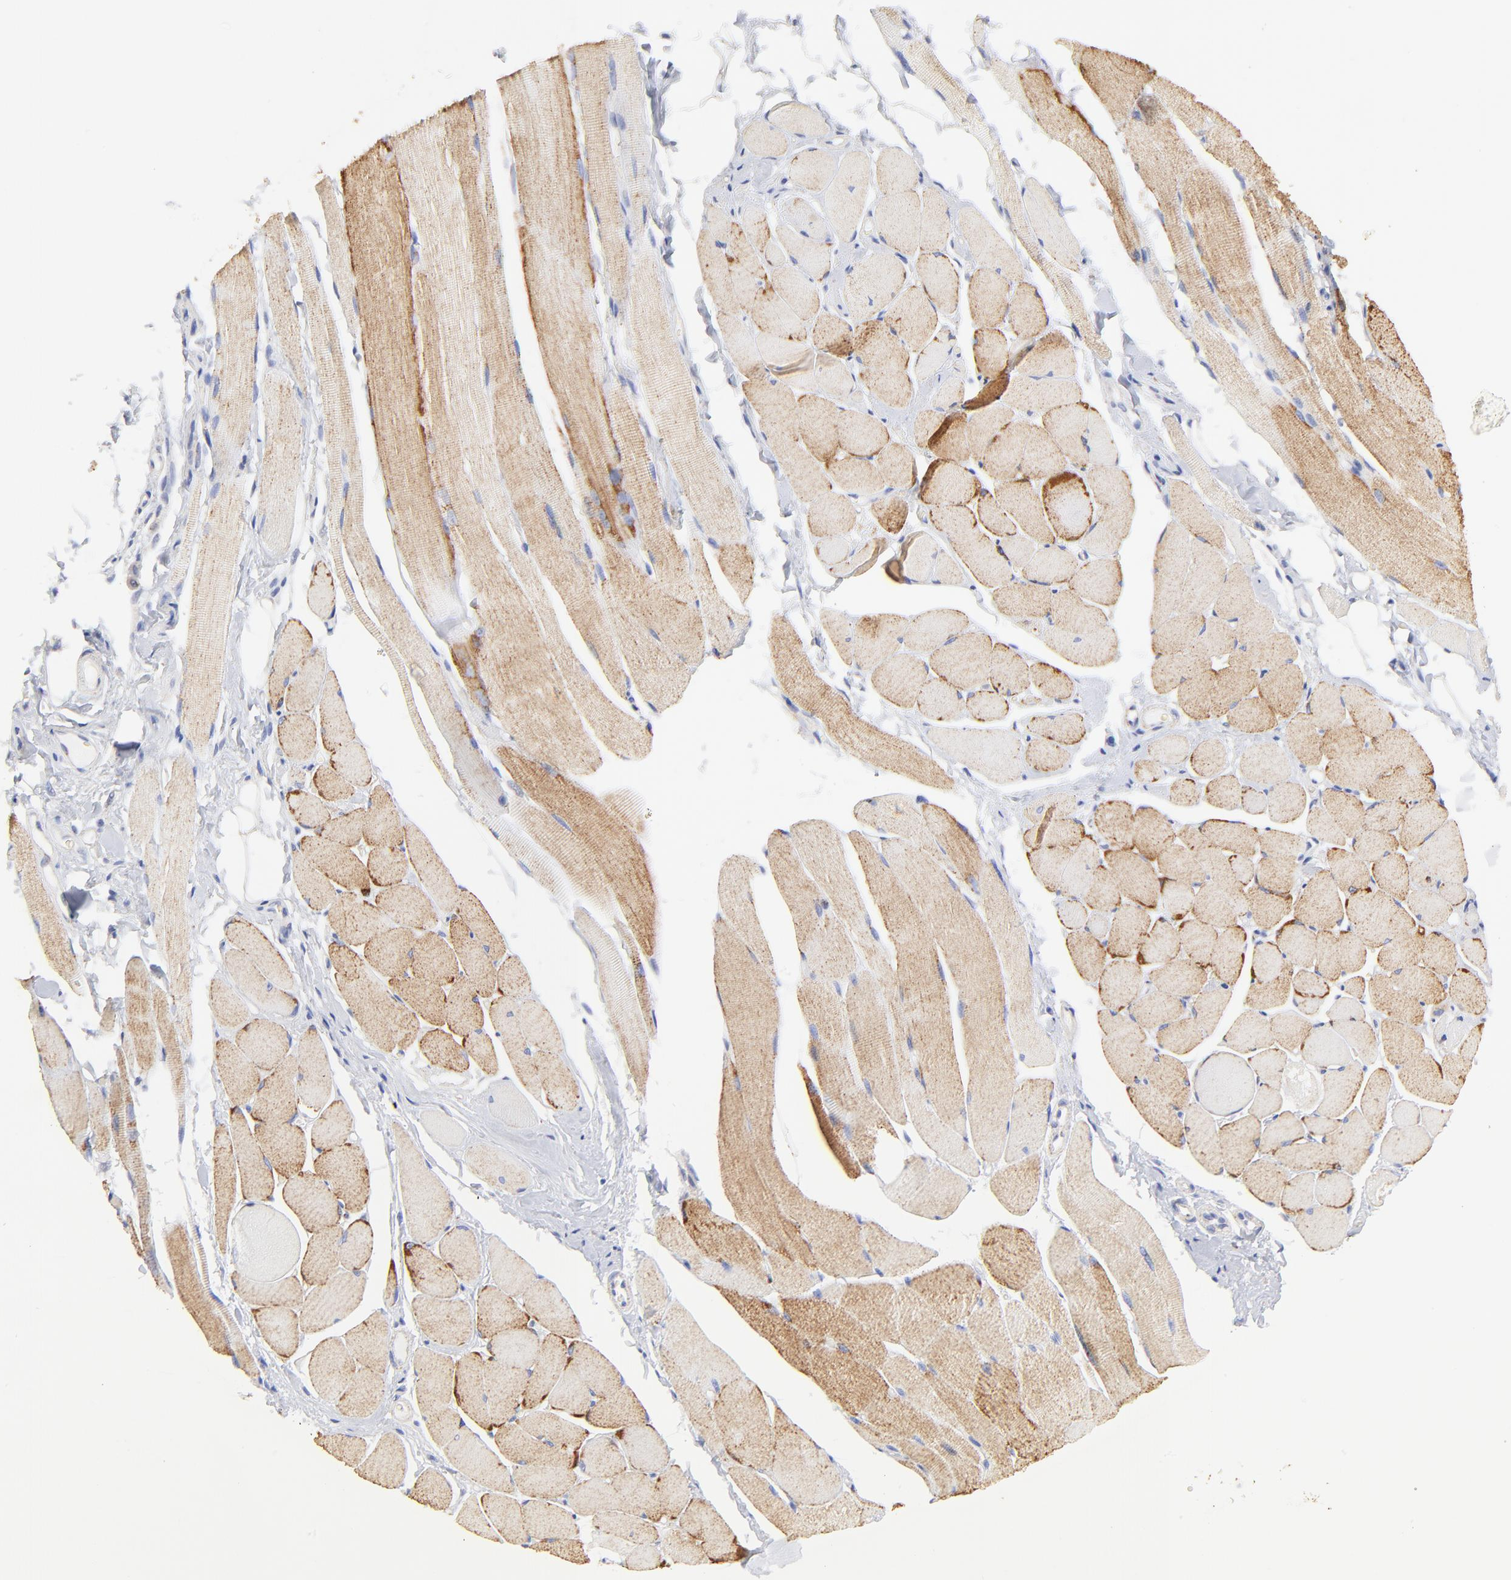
{"staining": {"intensity": "moderate", "quantity": ">75%", "location": "cytoplasmic/membranous"}, "tissue": "skeletal muscle", "cell_type": "Myocytes", "image_type": "normal", "snomed": [{"axis": "morphology", "description": "Normal tissue, NOS"}, {"axis": "topography", "description": "Skeletal muscle"}, {"axis": "topography", "description": "Peripheral nerve tissue"}], "caption": "Immunohistochemical staining of normal skeletal muscle reveals >75% levels of moderate cytoplasmic/membranous protein staining in approximately >75% of myocytes.", "gene": "COX4I1", "patient": {"sex": "female", "age": 84}}